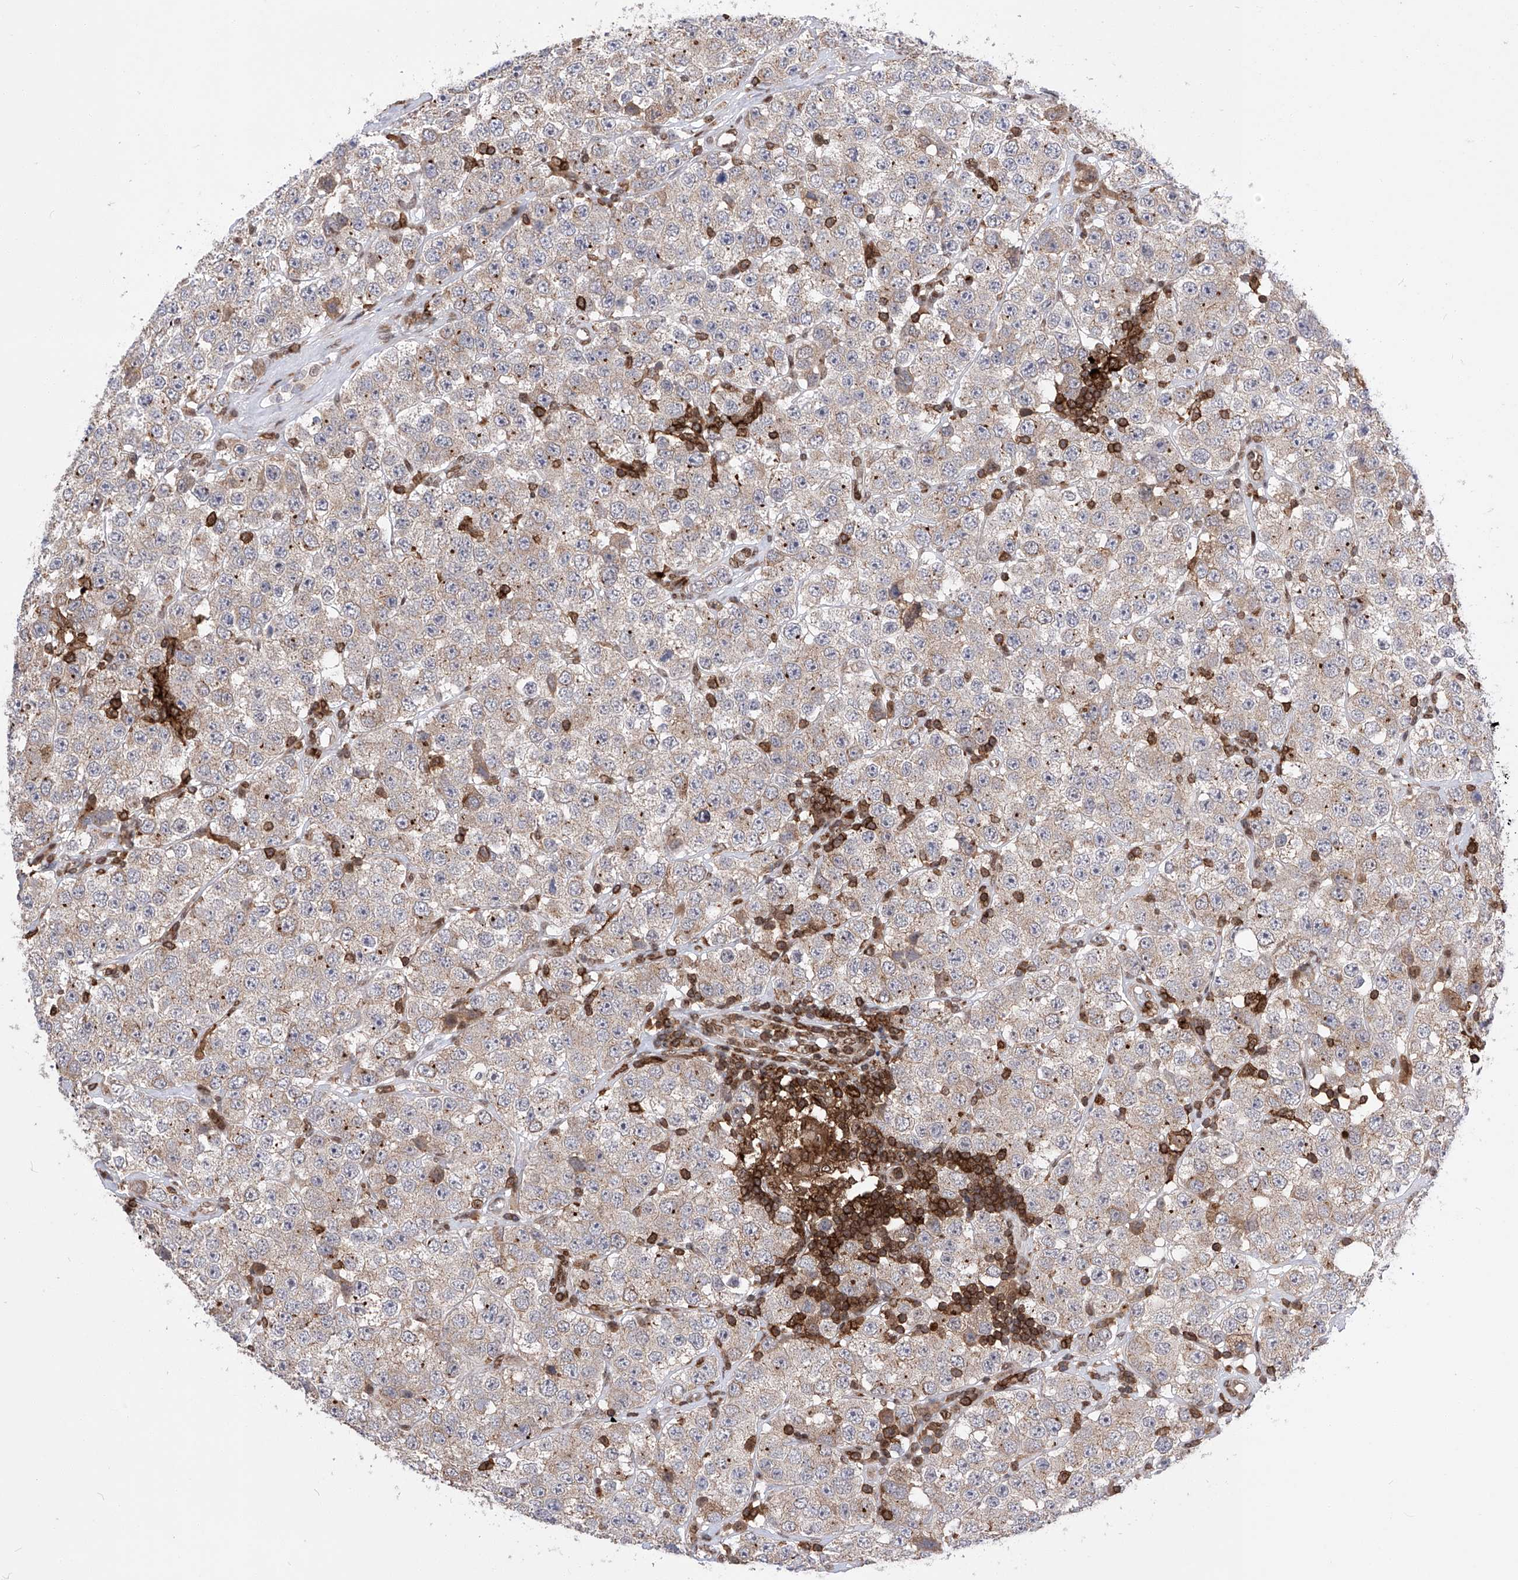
{"staining": {"intensity": "weak", "quantity": "25%-75%", "location": "cytoplasmic/membranous"}, "tissue": "testis cancer", "cell_type": "Tumor cells", "image_type": "cancer", "snomed": [{"axis": "morphology", "description": "Seminoma, NOS"}, {"axis": "topography", "description": "Testis"}], "caption": "Brown immunohistochemical staining in testis seminoma reveals weak cytoplasmic/membranous expression in about 25%-75% of tumor cells.", "gene": "ZNF280D", "patient": {"sex": "male", "age": 28}}